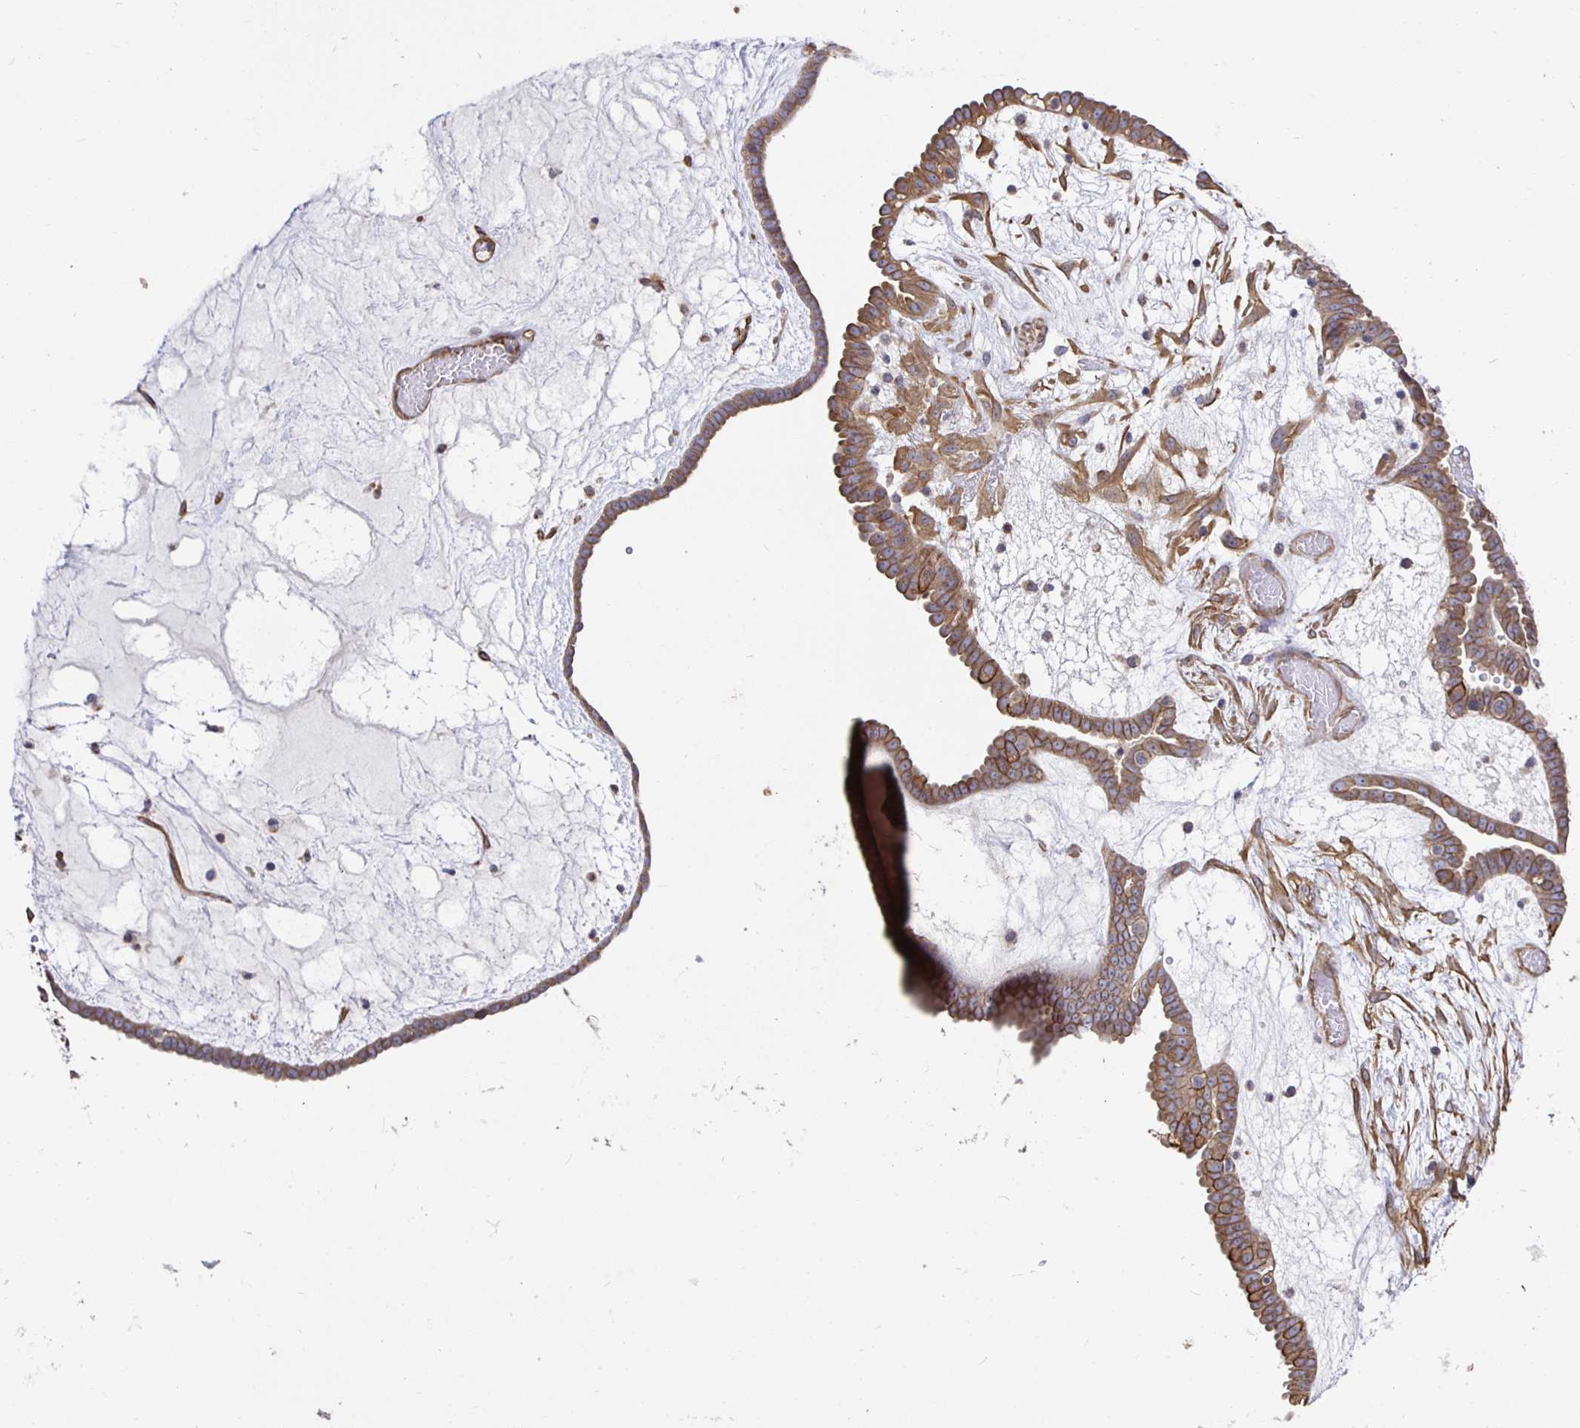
{"staining": {"intensity": "moderate", "quantity": ">75%", "location": "cytoplasmic/membranous"}, "tissue": "ovarian cancer", "cell_type": "Tumor cells", "image_type": "cancer", "snomed": [{"axis": "morphology", "description": "Cystadenocarcinoma, serous, NOS"}, {"axis": "topography", "description": "Ovary"}], "caption": "A photomicrograph showing moderate cytoplasmic/membranous expression in about >75% of tumor cells in ovarian cancer, as visualized by brown immunohistochemical staining.", "gene": "ARHGEF39", "patient": {"sex": "female", "age": 71}}